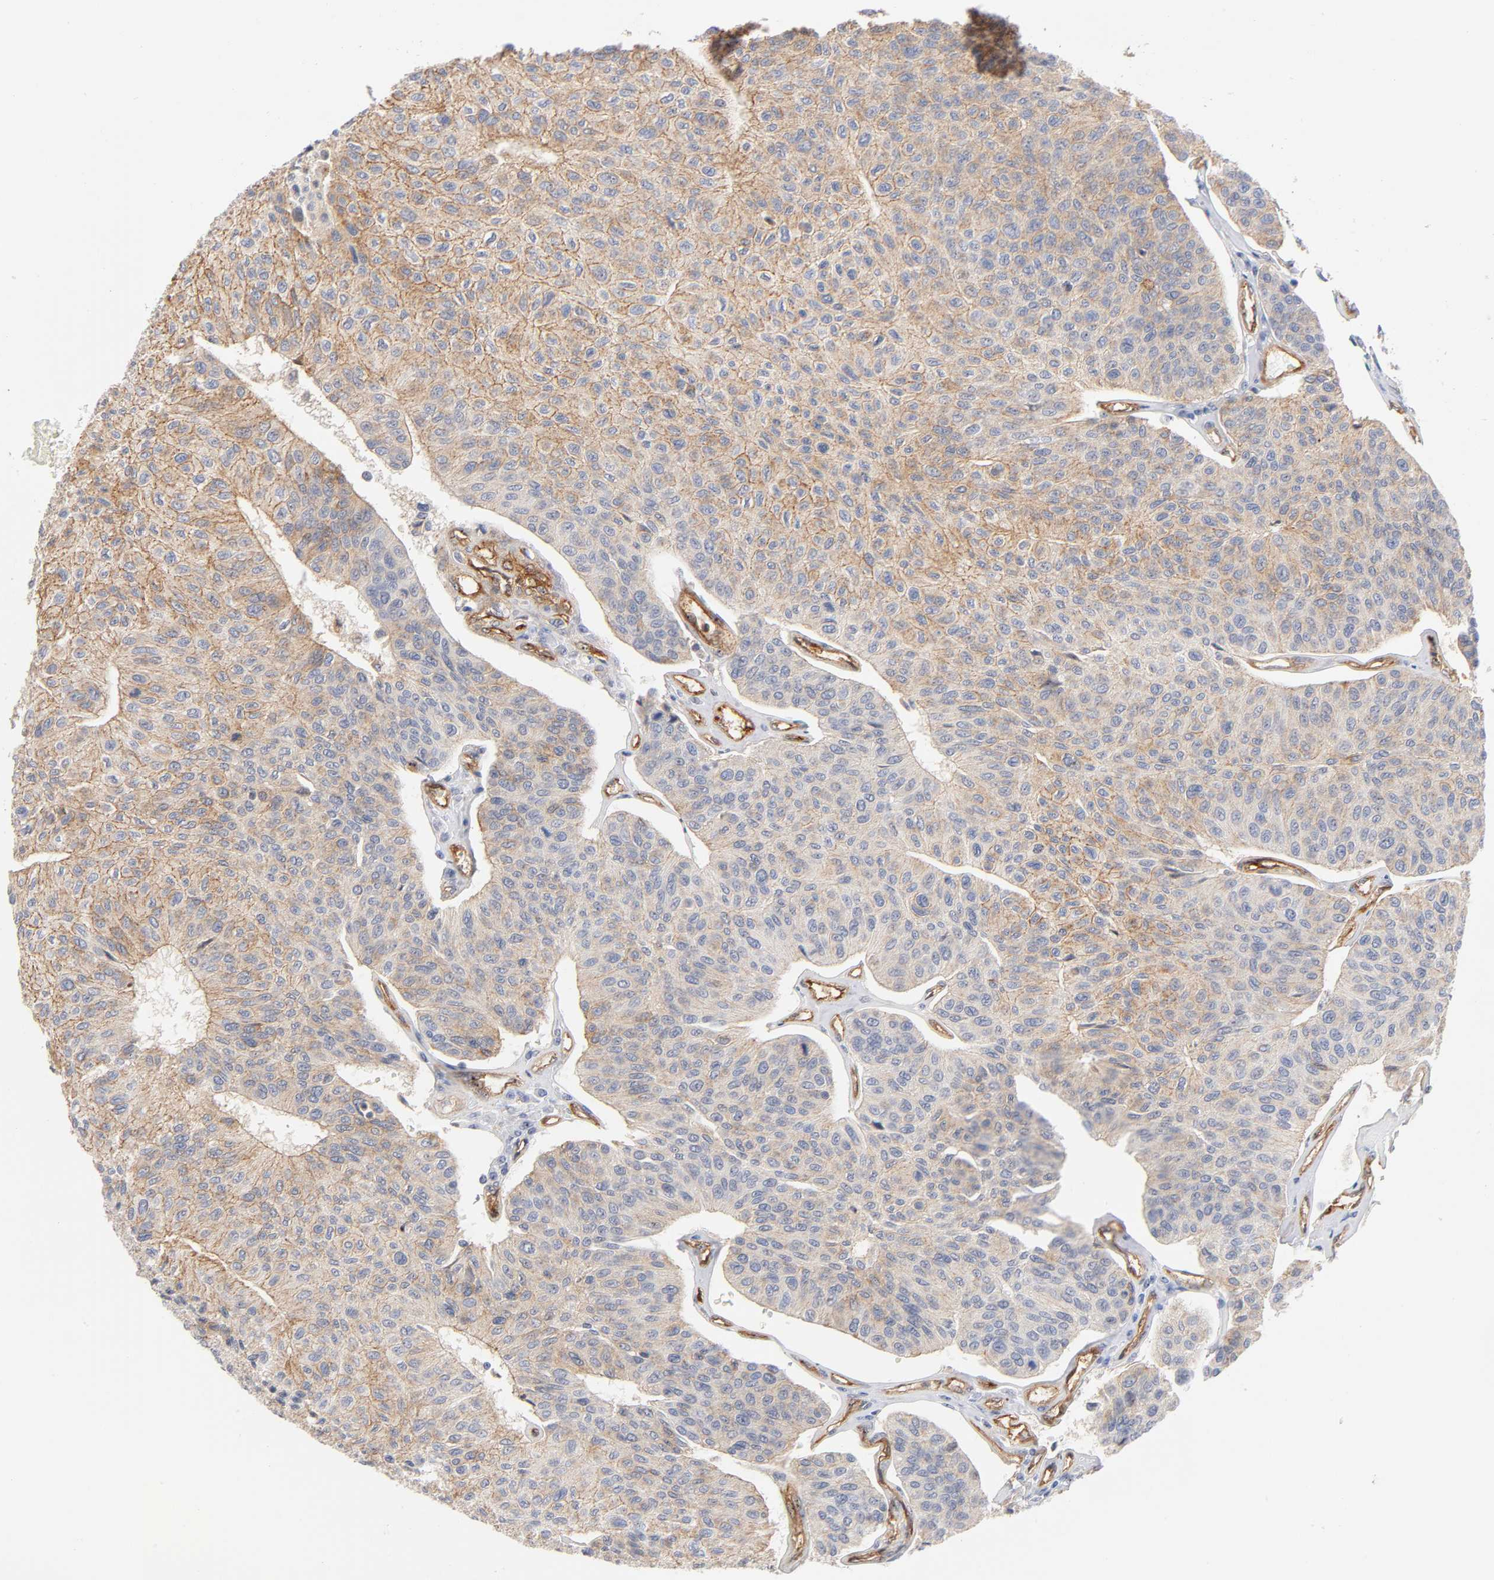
{"staining": {"intensity": "moderate", "quantity": ">75%", "location": "cytoplasmic/membranous"}, "tissue": "urothelial cancer", "cell_type": "Tumor cells", "image_type": "cancer", "snomed": [{"axis": "morphology", "description": "Urothelial carcinoma, High grade"}, {"axis": "topography", "description": "Urinary bladder"}], "caption": "Moderate cytoplasmic/membranous positivity is present in approximately >75% of tumor cells in high-grade urothelial carcinoma. (IHC, brightfield microscopy, high magnification).", "gene": "PLD1", "patient": {"sex": "male", "age": 66}}